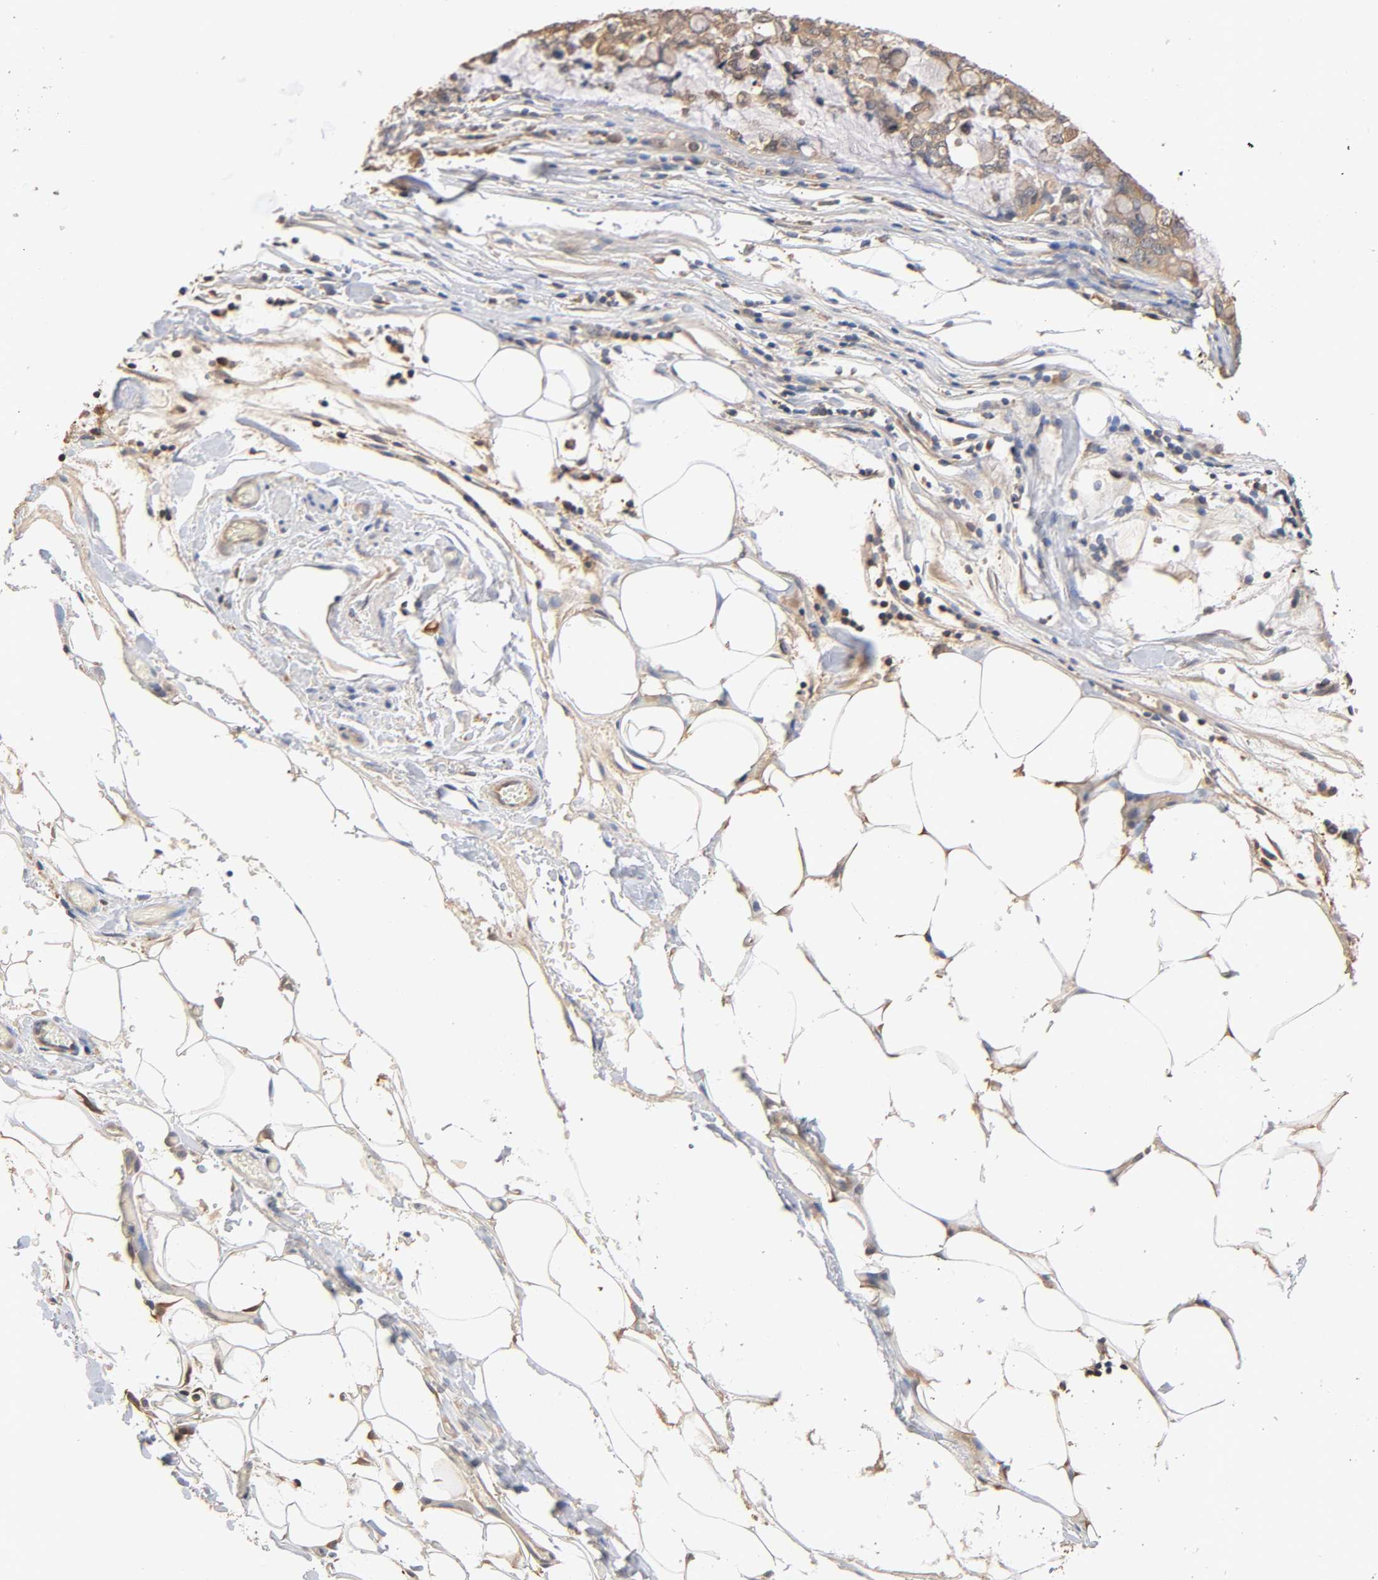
{"staining": {"intensity": "weak", "quantity": ">75%", "location": "cytoplasmic/membranous"}, "tissue": "stomach cancer", "cell_type": "Tumor cells", "image_type": "cancer", "snomed": [{"axis": "morphology", "description": "Adenocarcinoma, NOS"}, {"axis": "topography", "description": "Stomach, lower"}], "caption": "The photomicrograph shows immunohistochemical staining of stomach cancer (adenocarcinoma). There is weak cytoplasmic/membranous positivity is present in about >75% of tumor cells.", "gene": "ALDOA", "patient": {"sex": "male", "age": 84}}